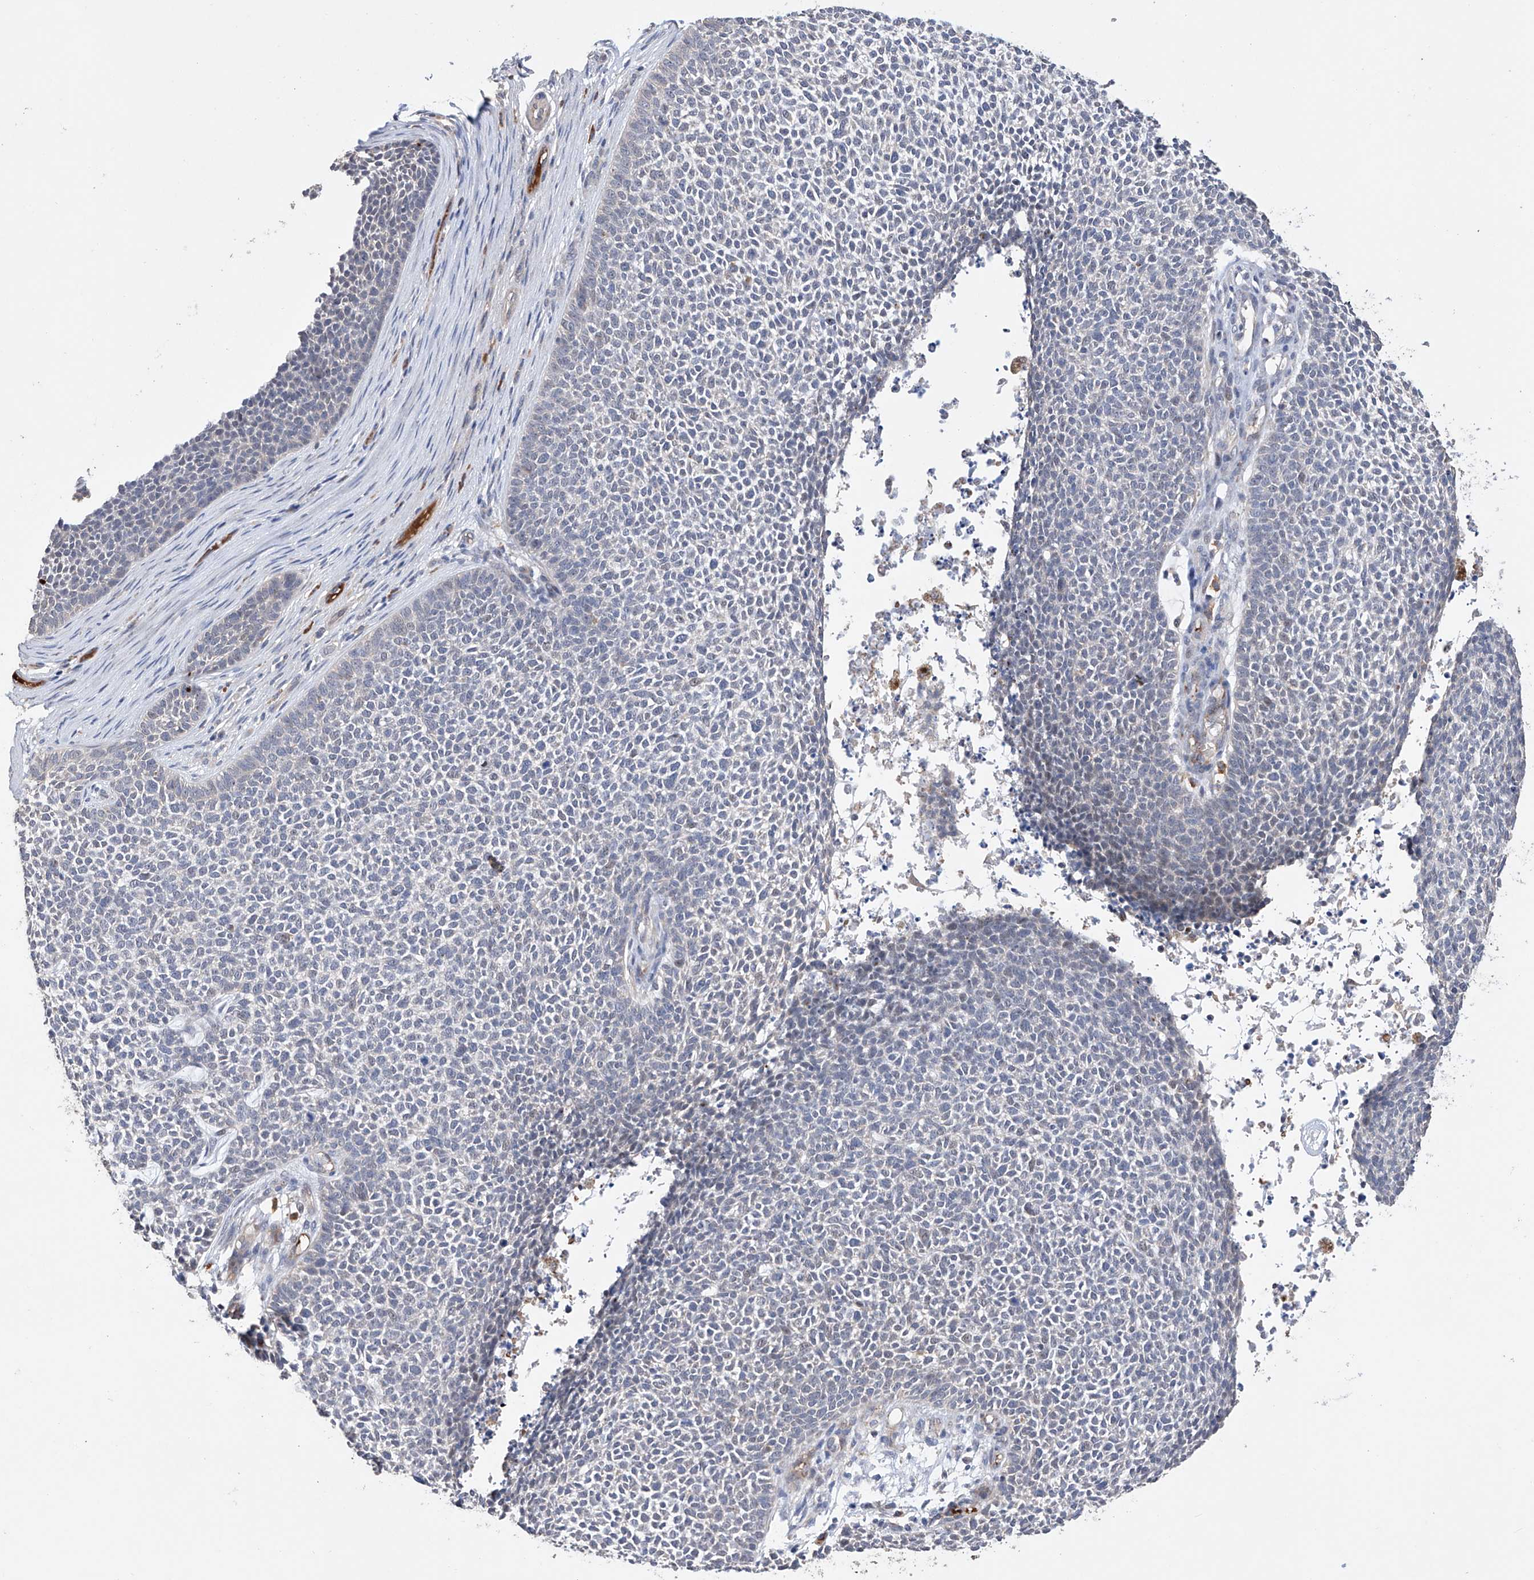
{"staining": {"intensity": "negative", "quantity": "none", "location": "none"}, "tissue": "skin cancer", "cell_type": "Tumor cells", "image_type": "cancer", "snomed": [{"axis": "morphology", "description": "Basal cell carcinoma"}, {"axis": "topography", "description": "Skin"}], "caption": "IHC of skin cancer (basal cell carcinoma) displays no positivity in tumor cells.", "gene": "AFG1L", "patient": {"sex": "female", "age": 84}}